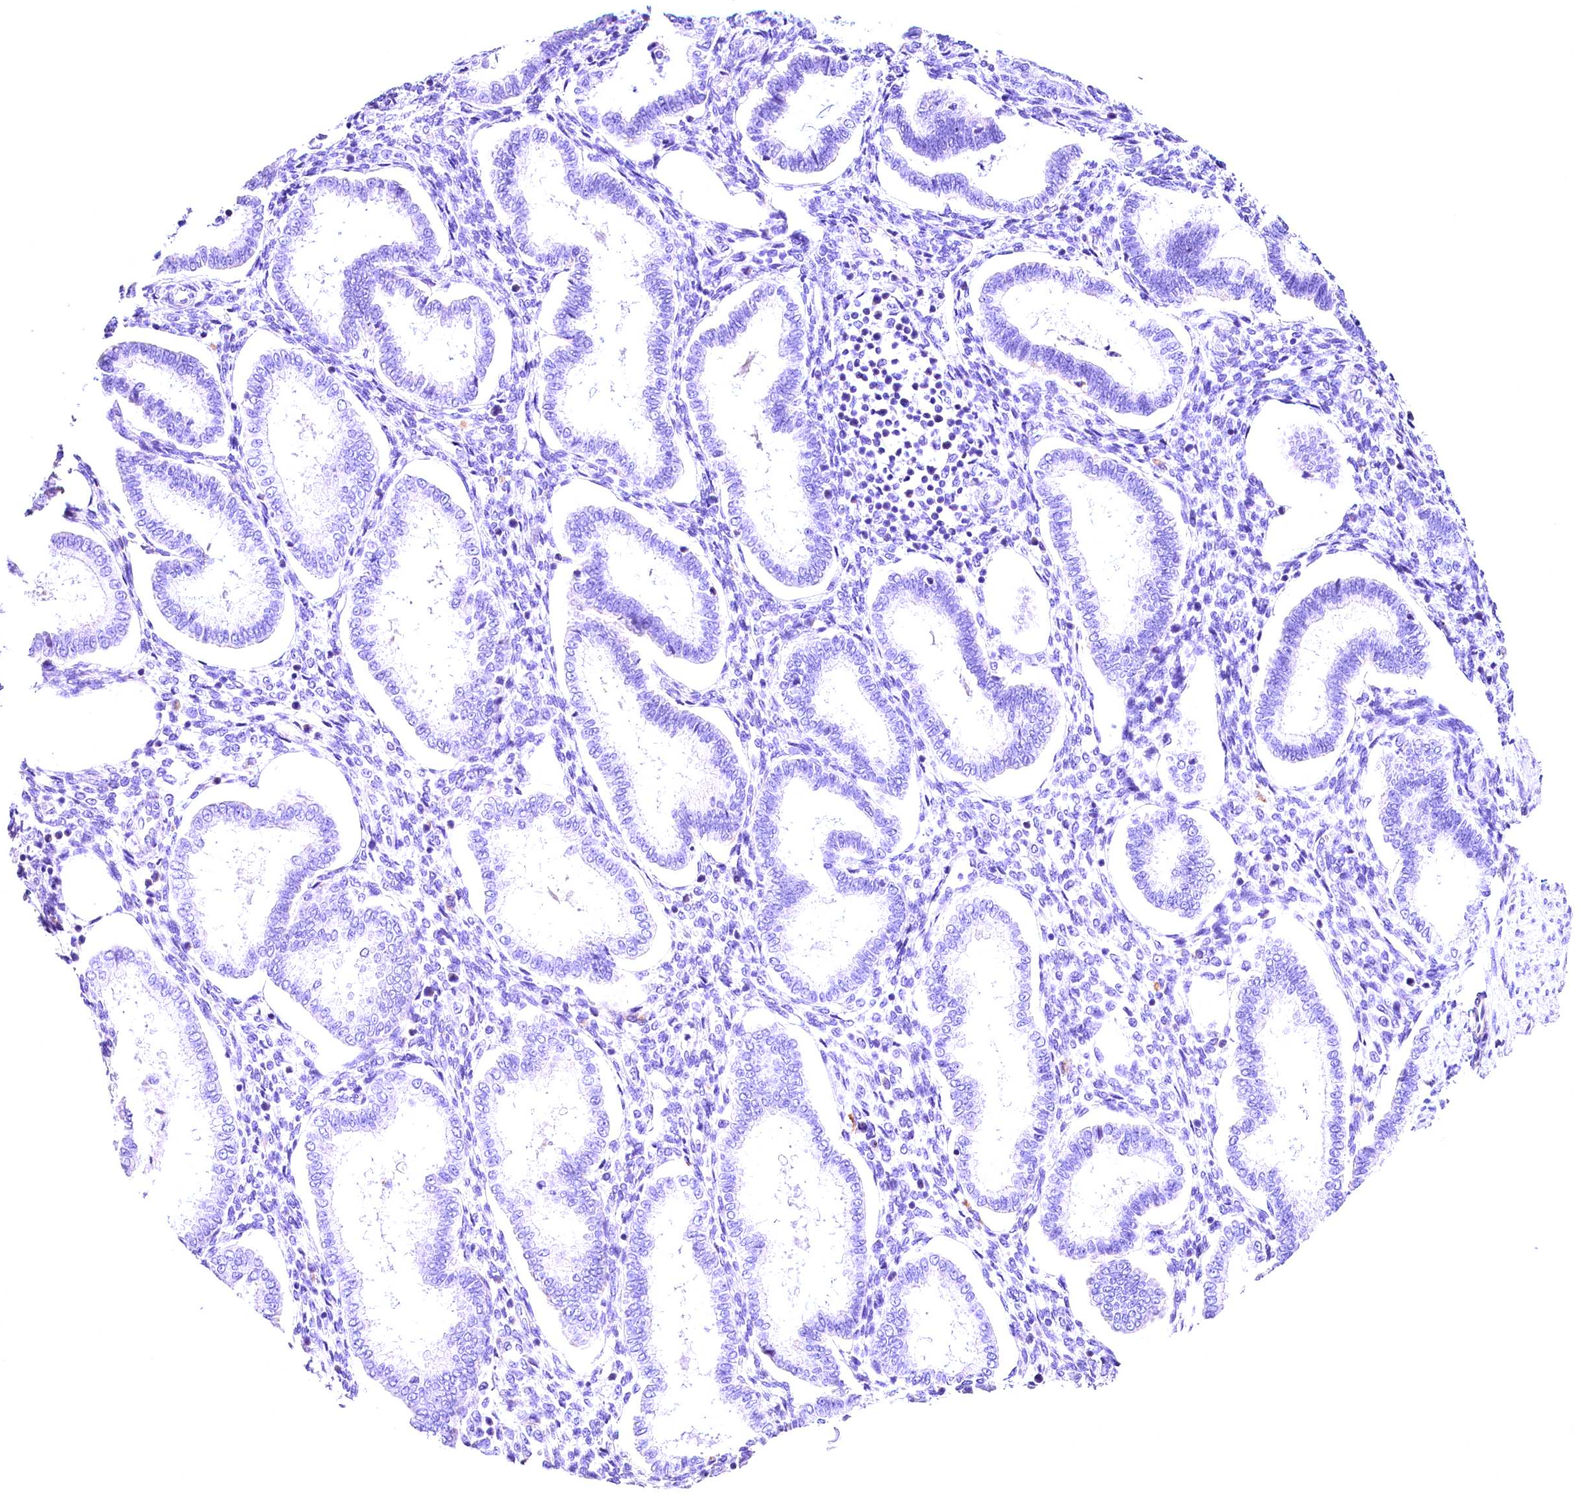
{"staining": {"intensity": "moderate", "quantity": "<25%", "location": "cytoplasmic/membranous"}, "tissue": "endometrium", "cell_type": "Cells in endometrial stroma", "image_type": "normal", "snomed": [{"axis": "morphology", "description": "Normal tissue, NOS"}, {"axis": "topography", "description": "Endometrium"}], "caption": "DAB (3,3'-diaminobenzidine) immunohistochemical staining of benign endometrium shows moderate cytoplasmic/membranous protein expression in about <25% of cells in endometrial stroma. Immunohistochemistry stains the protein in brown and the nuclei are stained blue.", "gene": "ACAA2", "patient": {"sex": "female", "age": 24}}